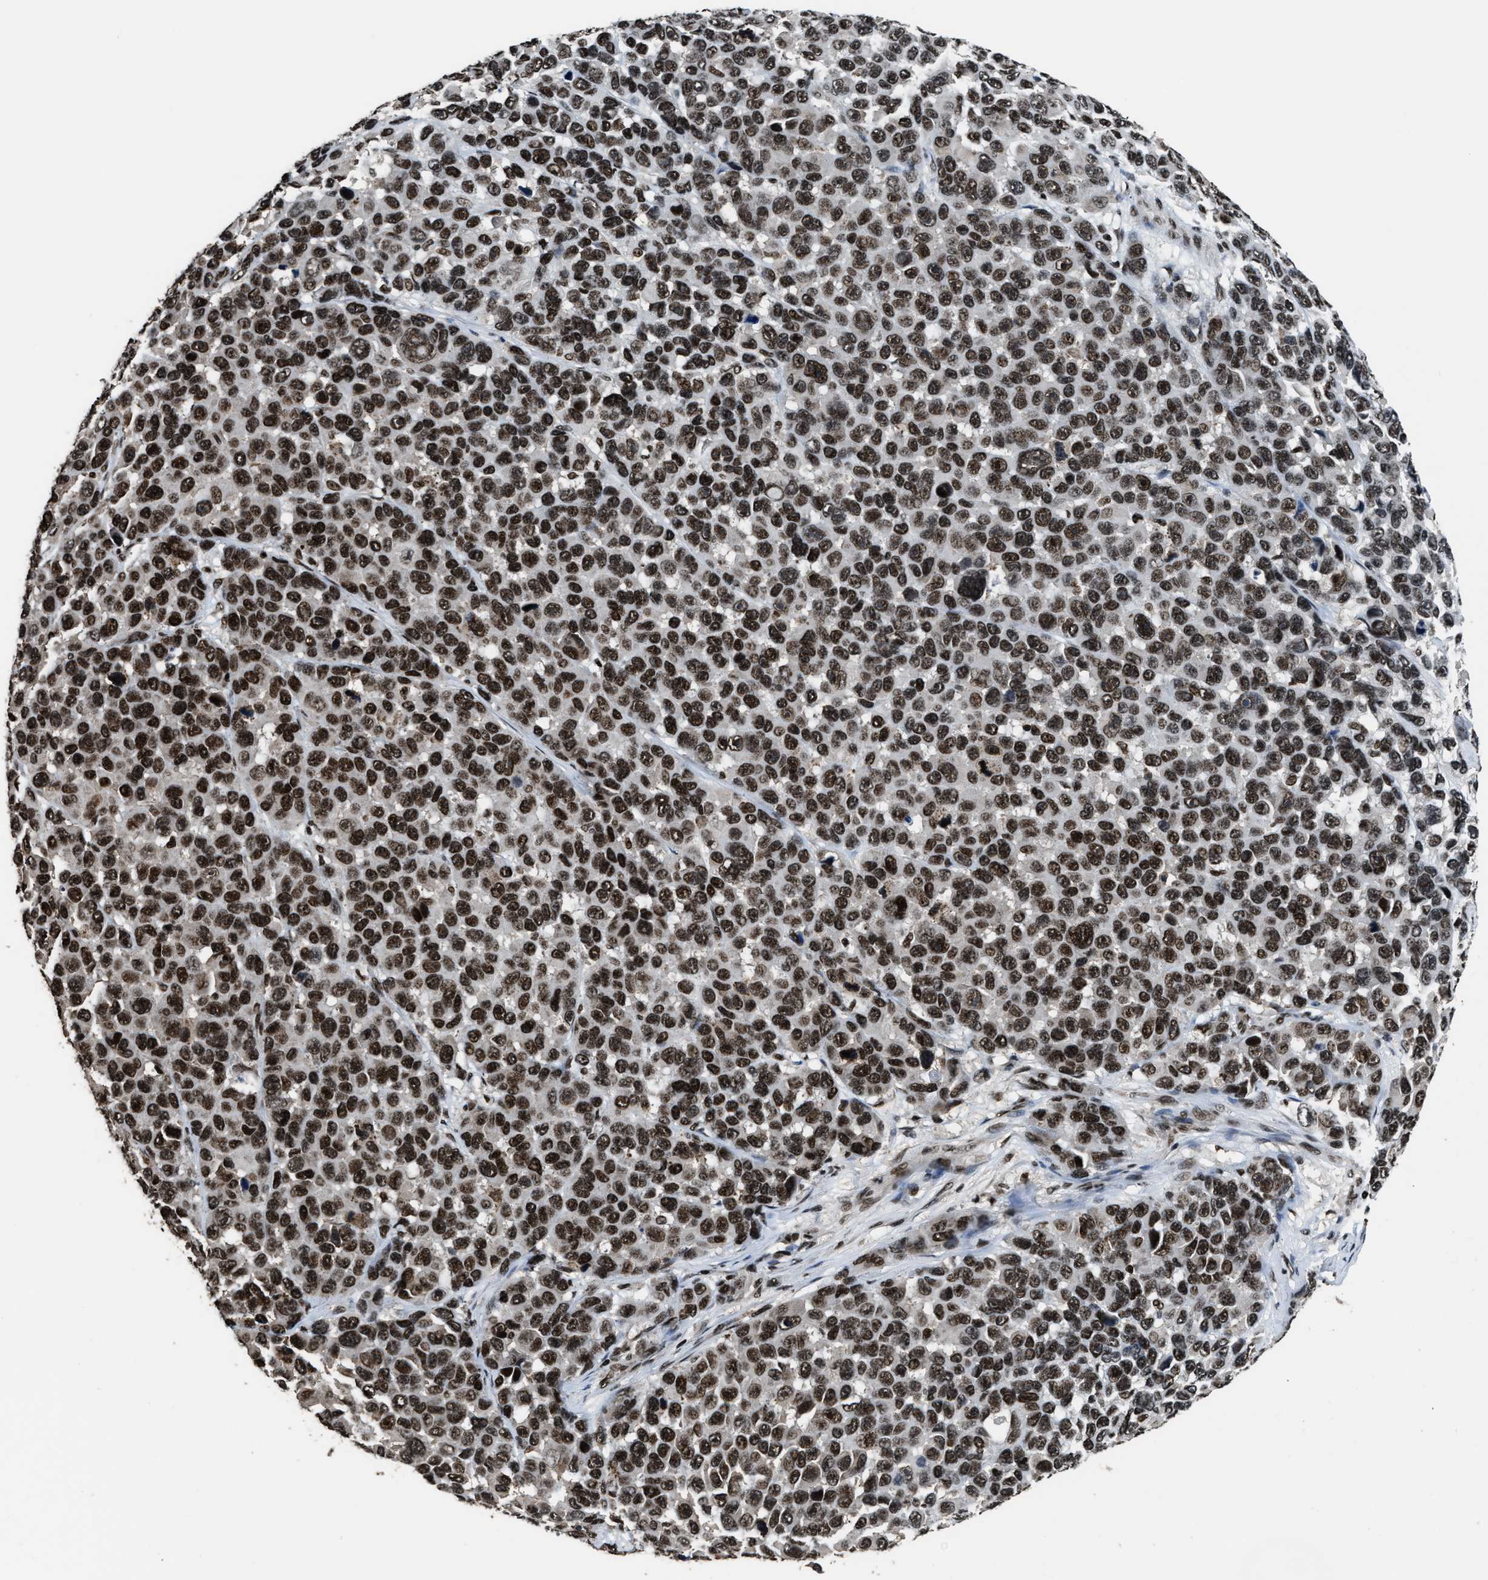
{"staining": {"intensity": "strong", "quantity": ">75%", "location": "nuclear"}, "tissue": "melanoma", "cell_type": "Tumor cells", "image_type": "cancer", "snomed": [{"axis": "morphology", "description": "Malignant melanoma, NOS"}, {"axis": "topography", "description": "Skin"}], "caption": "About >75% of tumor cells in human melanoma demonstrate strong nuclear protein expression as visualized by brown immunohistochemical staining.", "gene": "RAD21", "patient": {"sex": "male", "age": 53}}